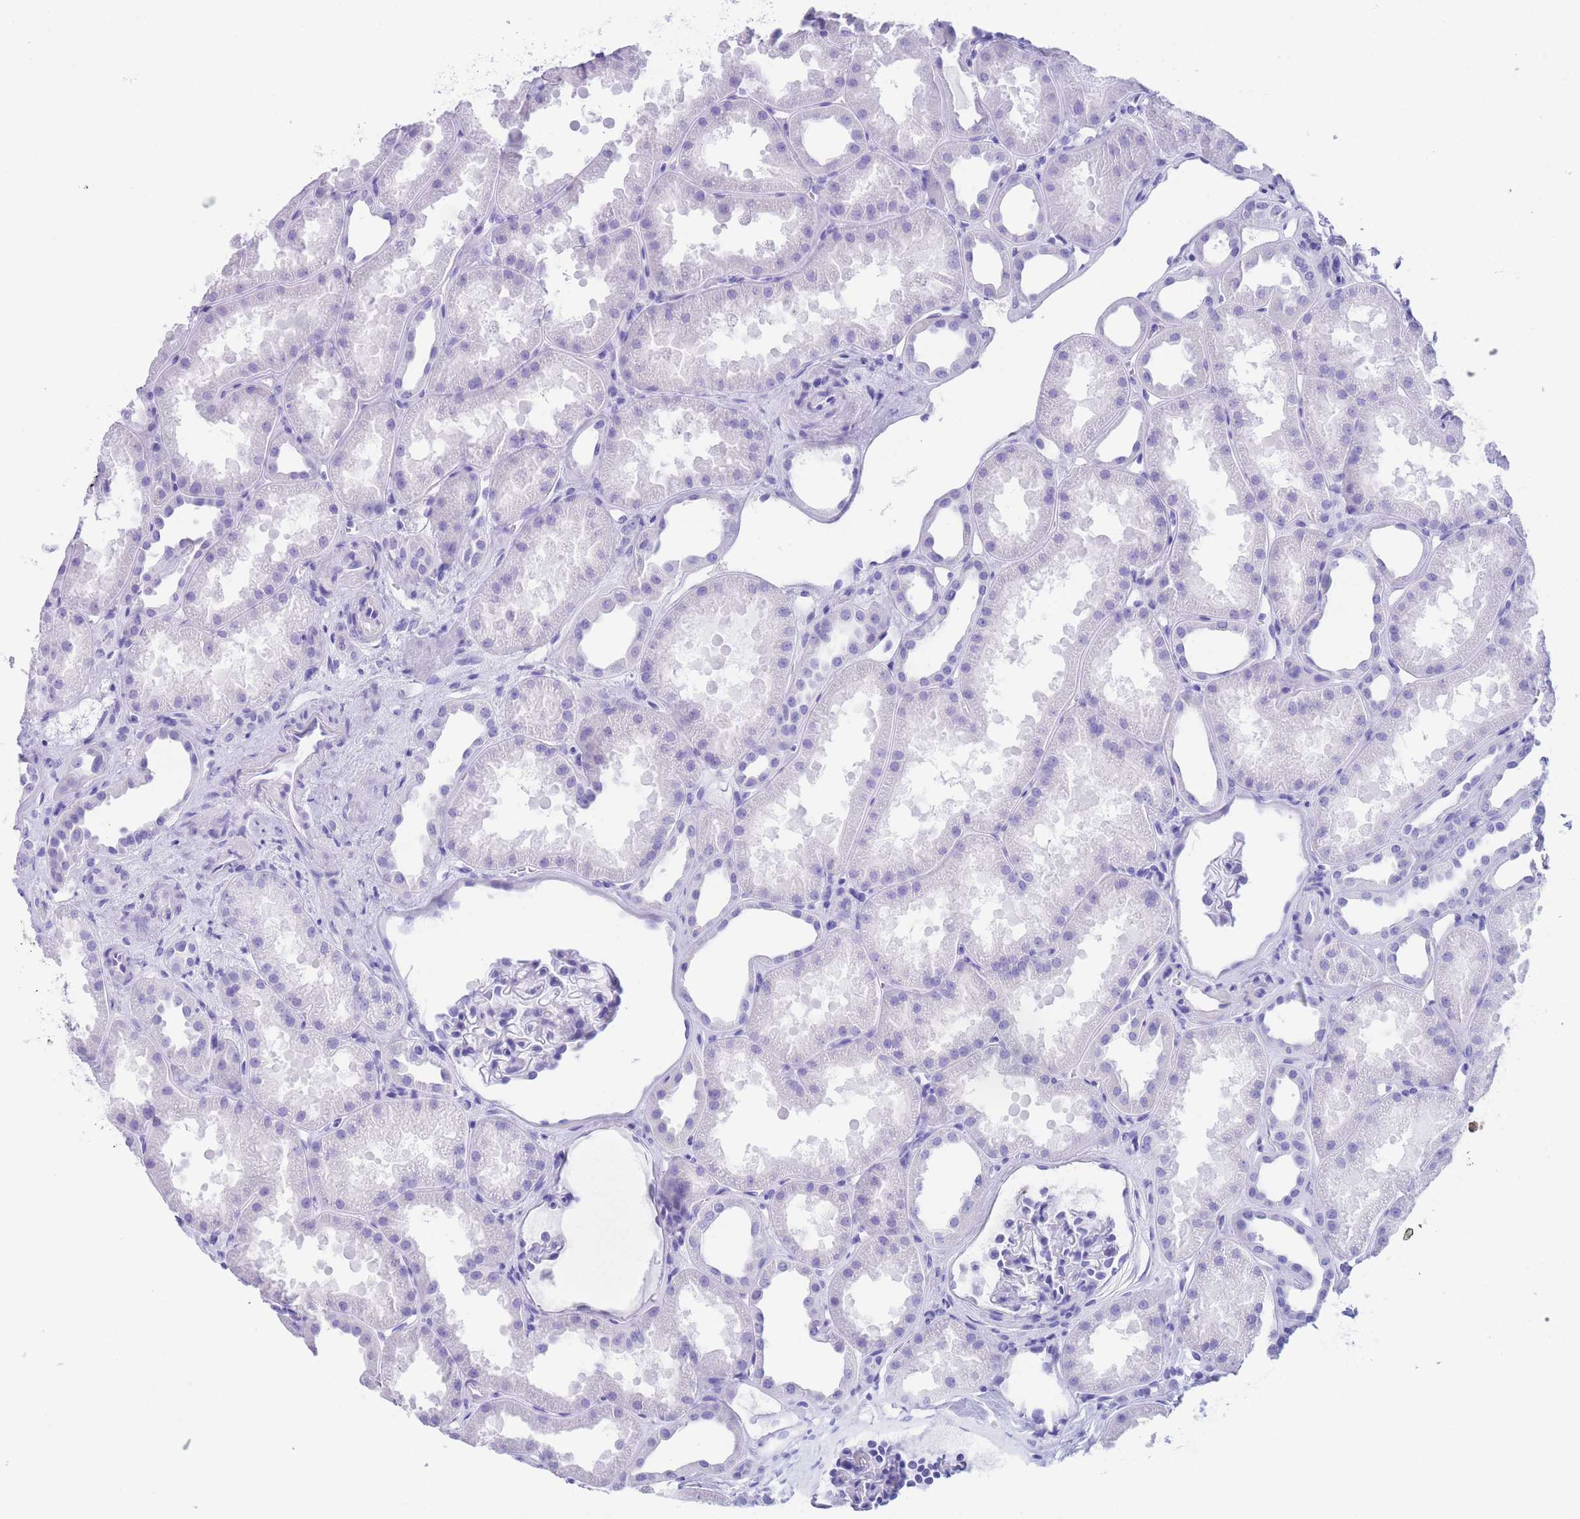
{"staining": {"intensity": "negative", "quantity": "none", "location": "none"}, "tissue": "kidney", "cell_type": "Cells in glomeruli", "image_type": "normal", "snomed": [{"axis": "morphology", "description": "Normal tissue, NOS"}, {"axis": "topography", "description": "Kidney"}], "caption": "Immunohistochemistry (IHC) of unremarkable kidney exhibits no expression in cells in glomeruli.", "gene": "SLCO1B1", "patient": {"sex": "male", "age": 61}}